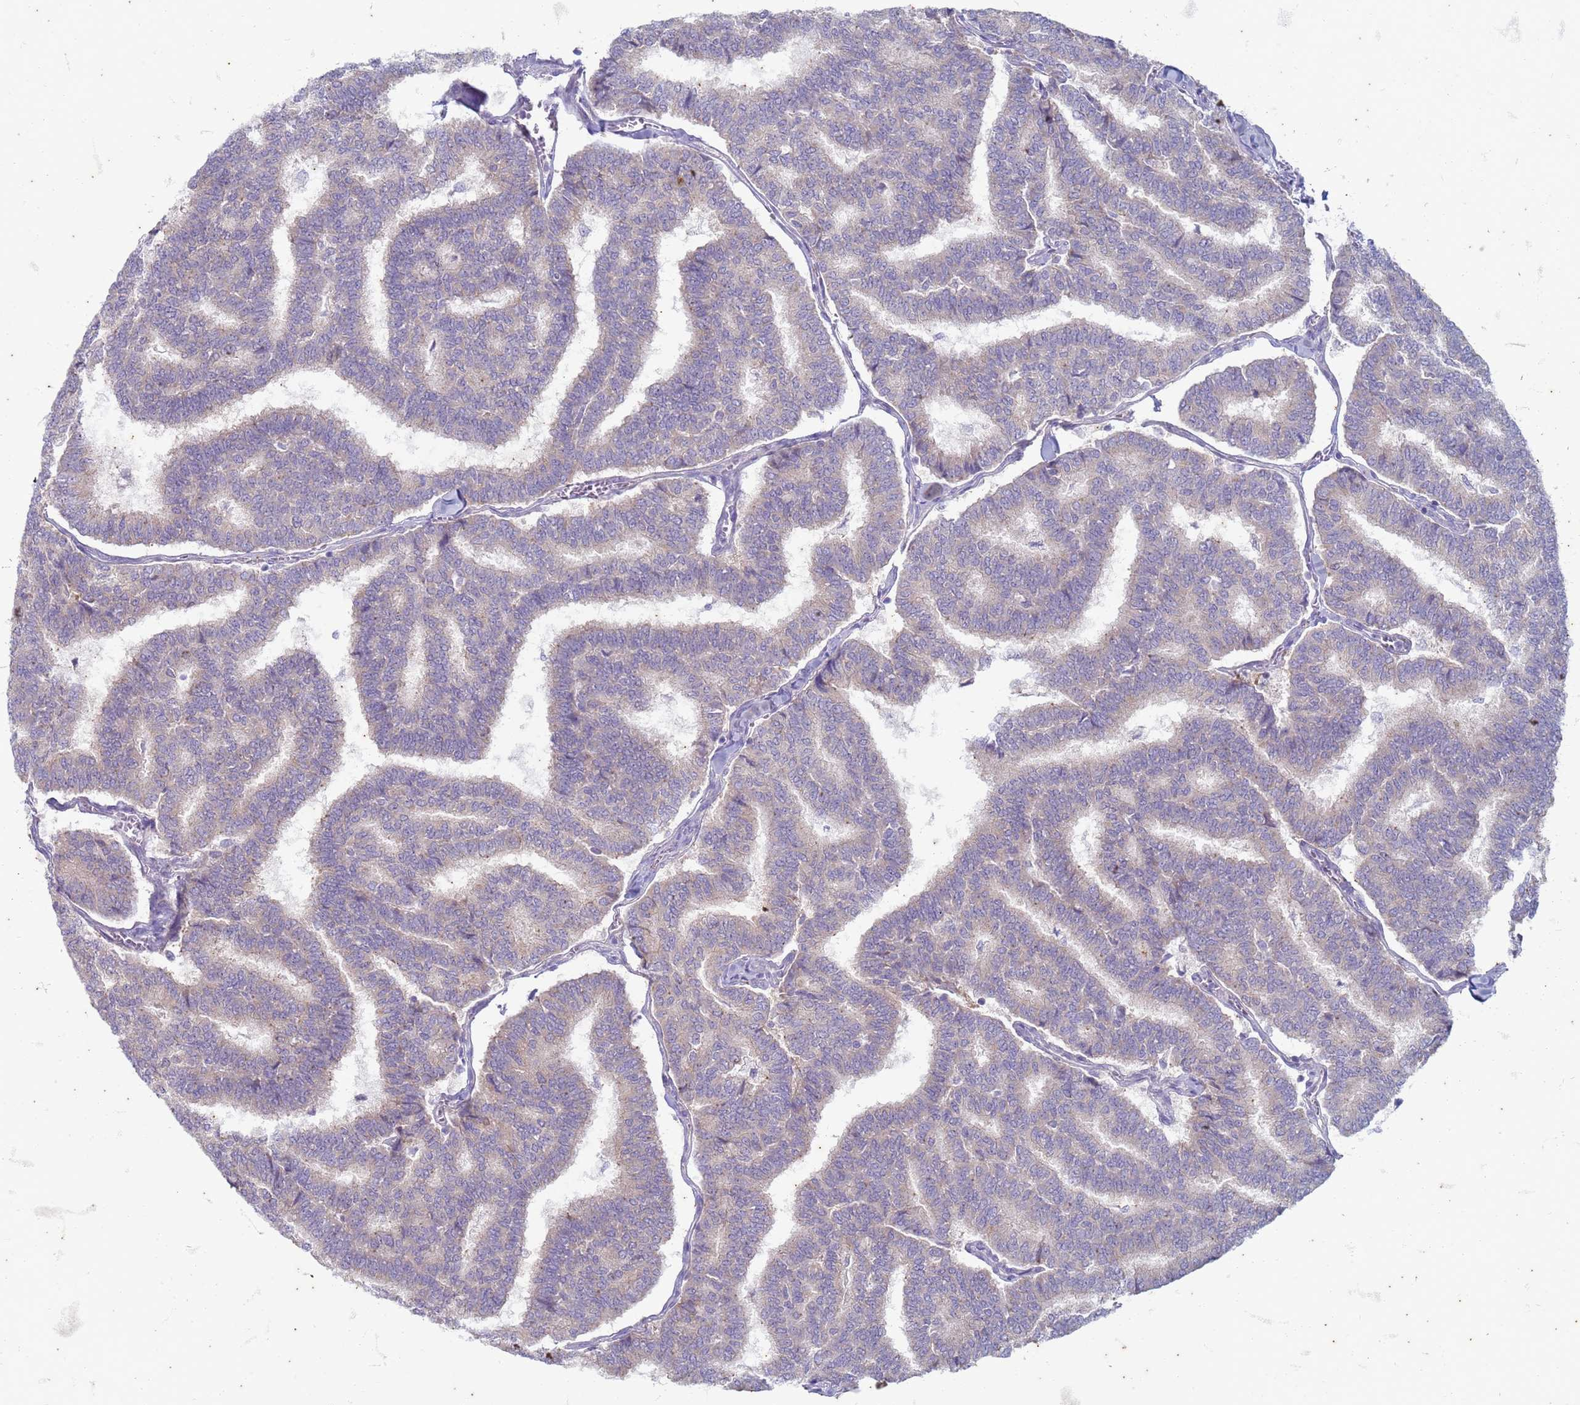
{"staining": {"intensity": "negative", "quantity": "none", "location": "none"}, "tissue": "thyroid cancer", "cell_type": "Tumor cells", "image_type": "cancer", "snomed": [{"axis": "morphology", "description": "Papillary adenocarcinoma, NOS"}, {"axis": "topography", "description": "Thyroid gland"}], "caption": "Protein analysis of thyroid papillary adenocarcinoma demonstrates no significant staining in tumor cells. (DAB IHC visualized using brightfield microscopy, high magnification).", "gene": "SUCO", "patient": {"sex": "female", "age": 35}}